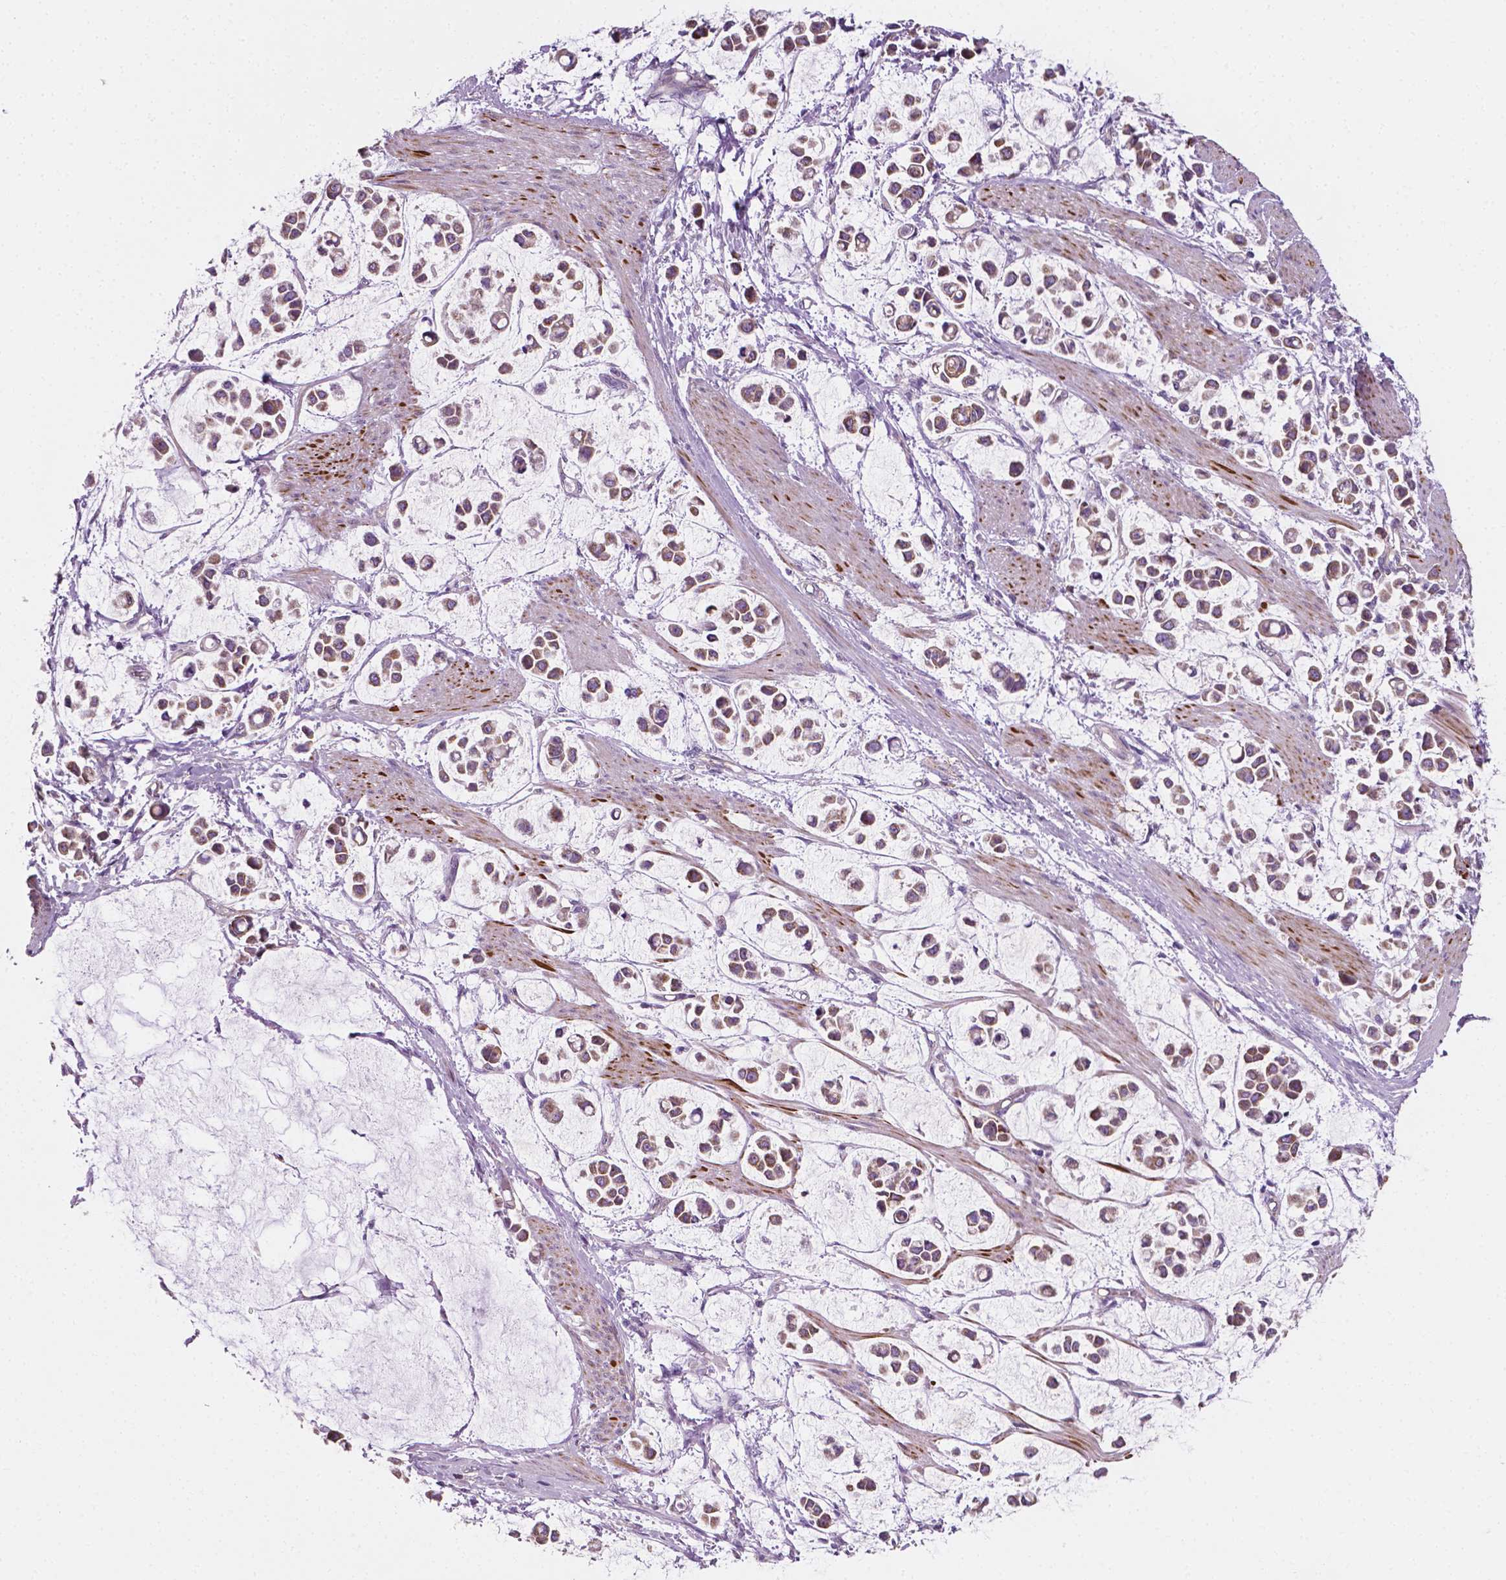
{"staining": {"intensity": "weak", "quantity": ">75%", "location": "cytoplasmic/membranous"}, "tissue": "stomach cancer", "cell_type": "Tumor cells", "image_type": "cancer", "snomed": [{"axis": "morphology", "description": "Adenocarcinoma, NOS"}, {"axis": "topography", "description": "Stomach"}], "caption": "Immunohistochemistry staining of stomach cancer, which reveals low levels of weak cytoplasmic/membranous staining in about >75% of tumor cells indicating weak cytoplasmic/membranous protein staining. The staining was performed using DAB (3,3'-diaminobenzidine) (brown) for protein detection and nuclei were counterstained in hematoxylin (blue).", "gene": "PTX3", "patient": {"sex": "male", "age": 82}}